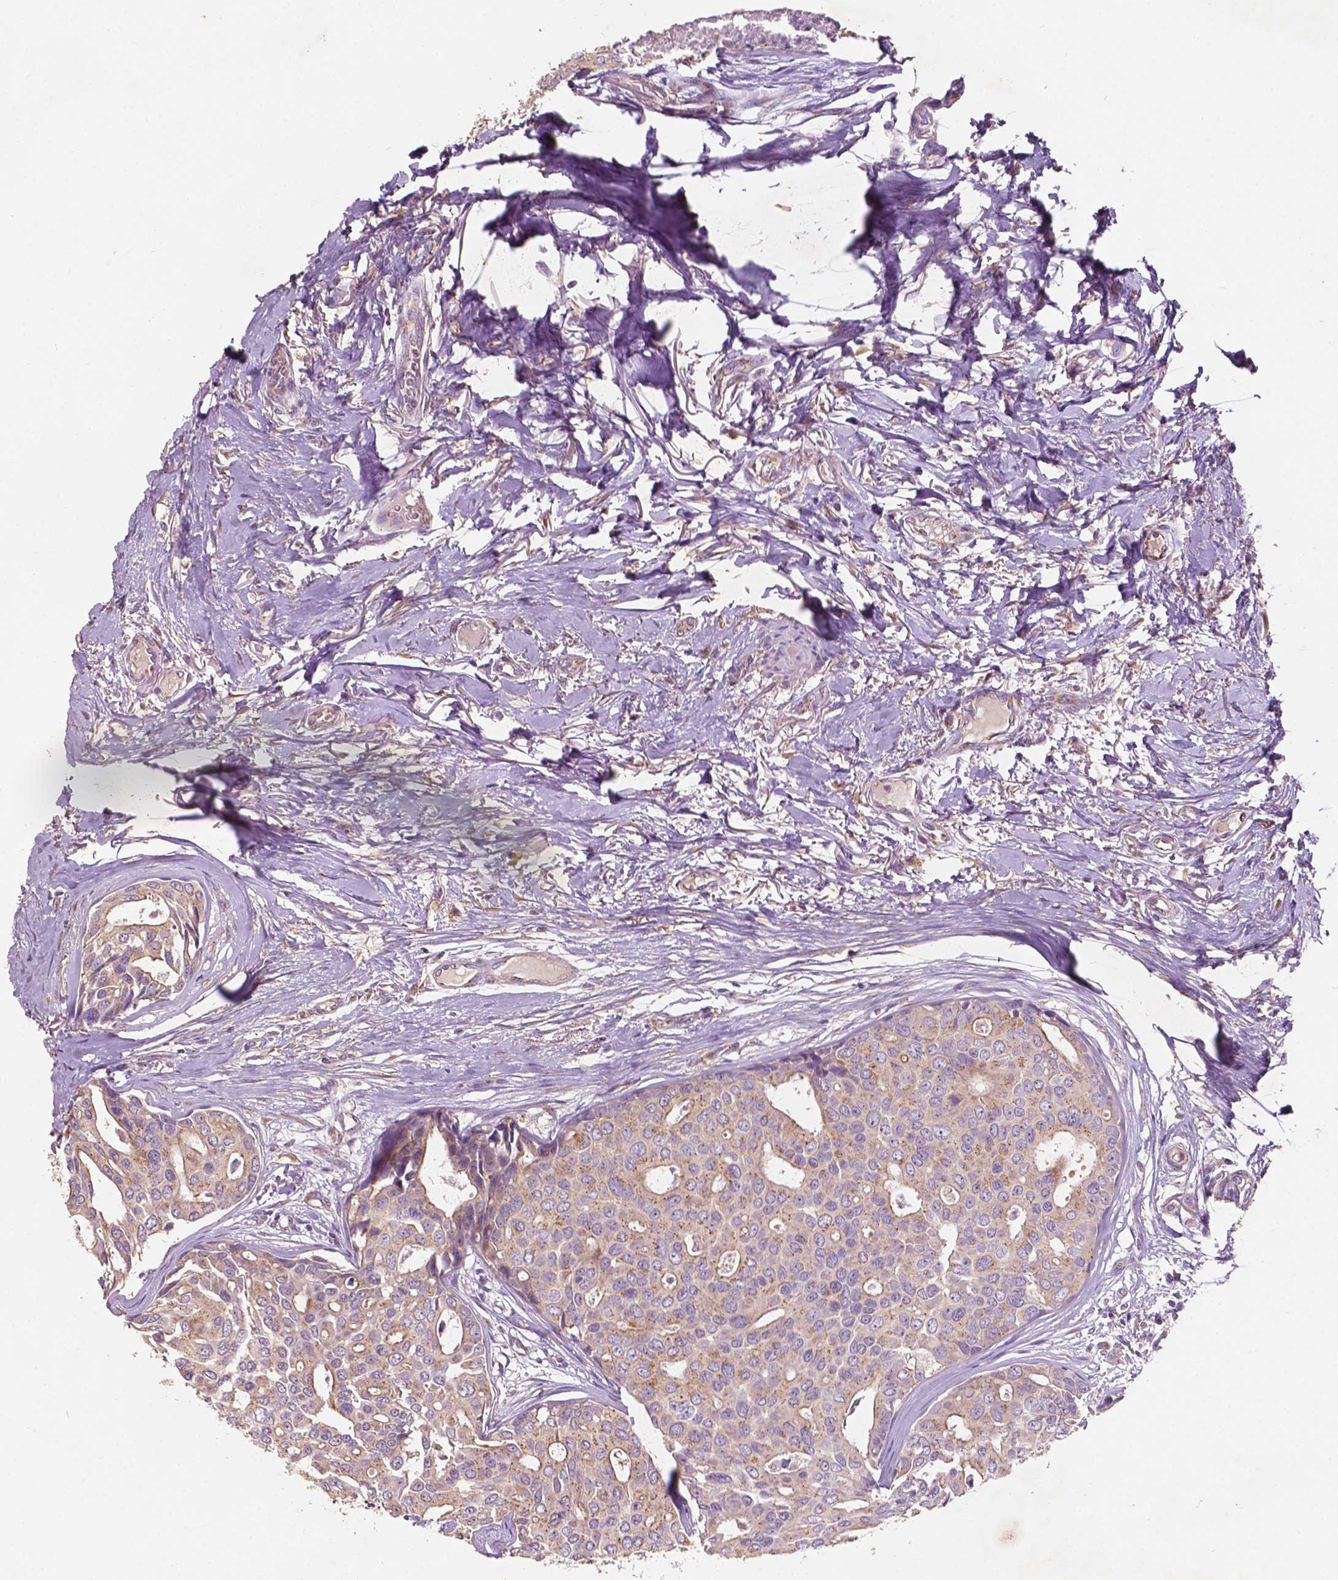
{"staining": {"intensity": "moderate", "quantity": ">75%", "location": "cytoplasmic/membranous"}, "tissue": "breast cancer", "cell_type": "Tumor cells", "image_type": "cancer", "snomed": [{"axis": "morphology", "description": "Duct carcinoma"}, {"axis": "topography", "description": "Breast"}], "caption": "Protein analysis of breast infiltrating ductal carcinoma tissue displays moderate cytoplasmic/membranous staining in about >75% of tumor cells.", "gene": "CHPT1", "patient": {"sex": "female", "age": 54}}